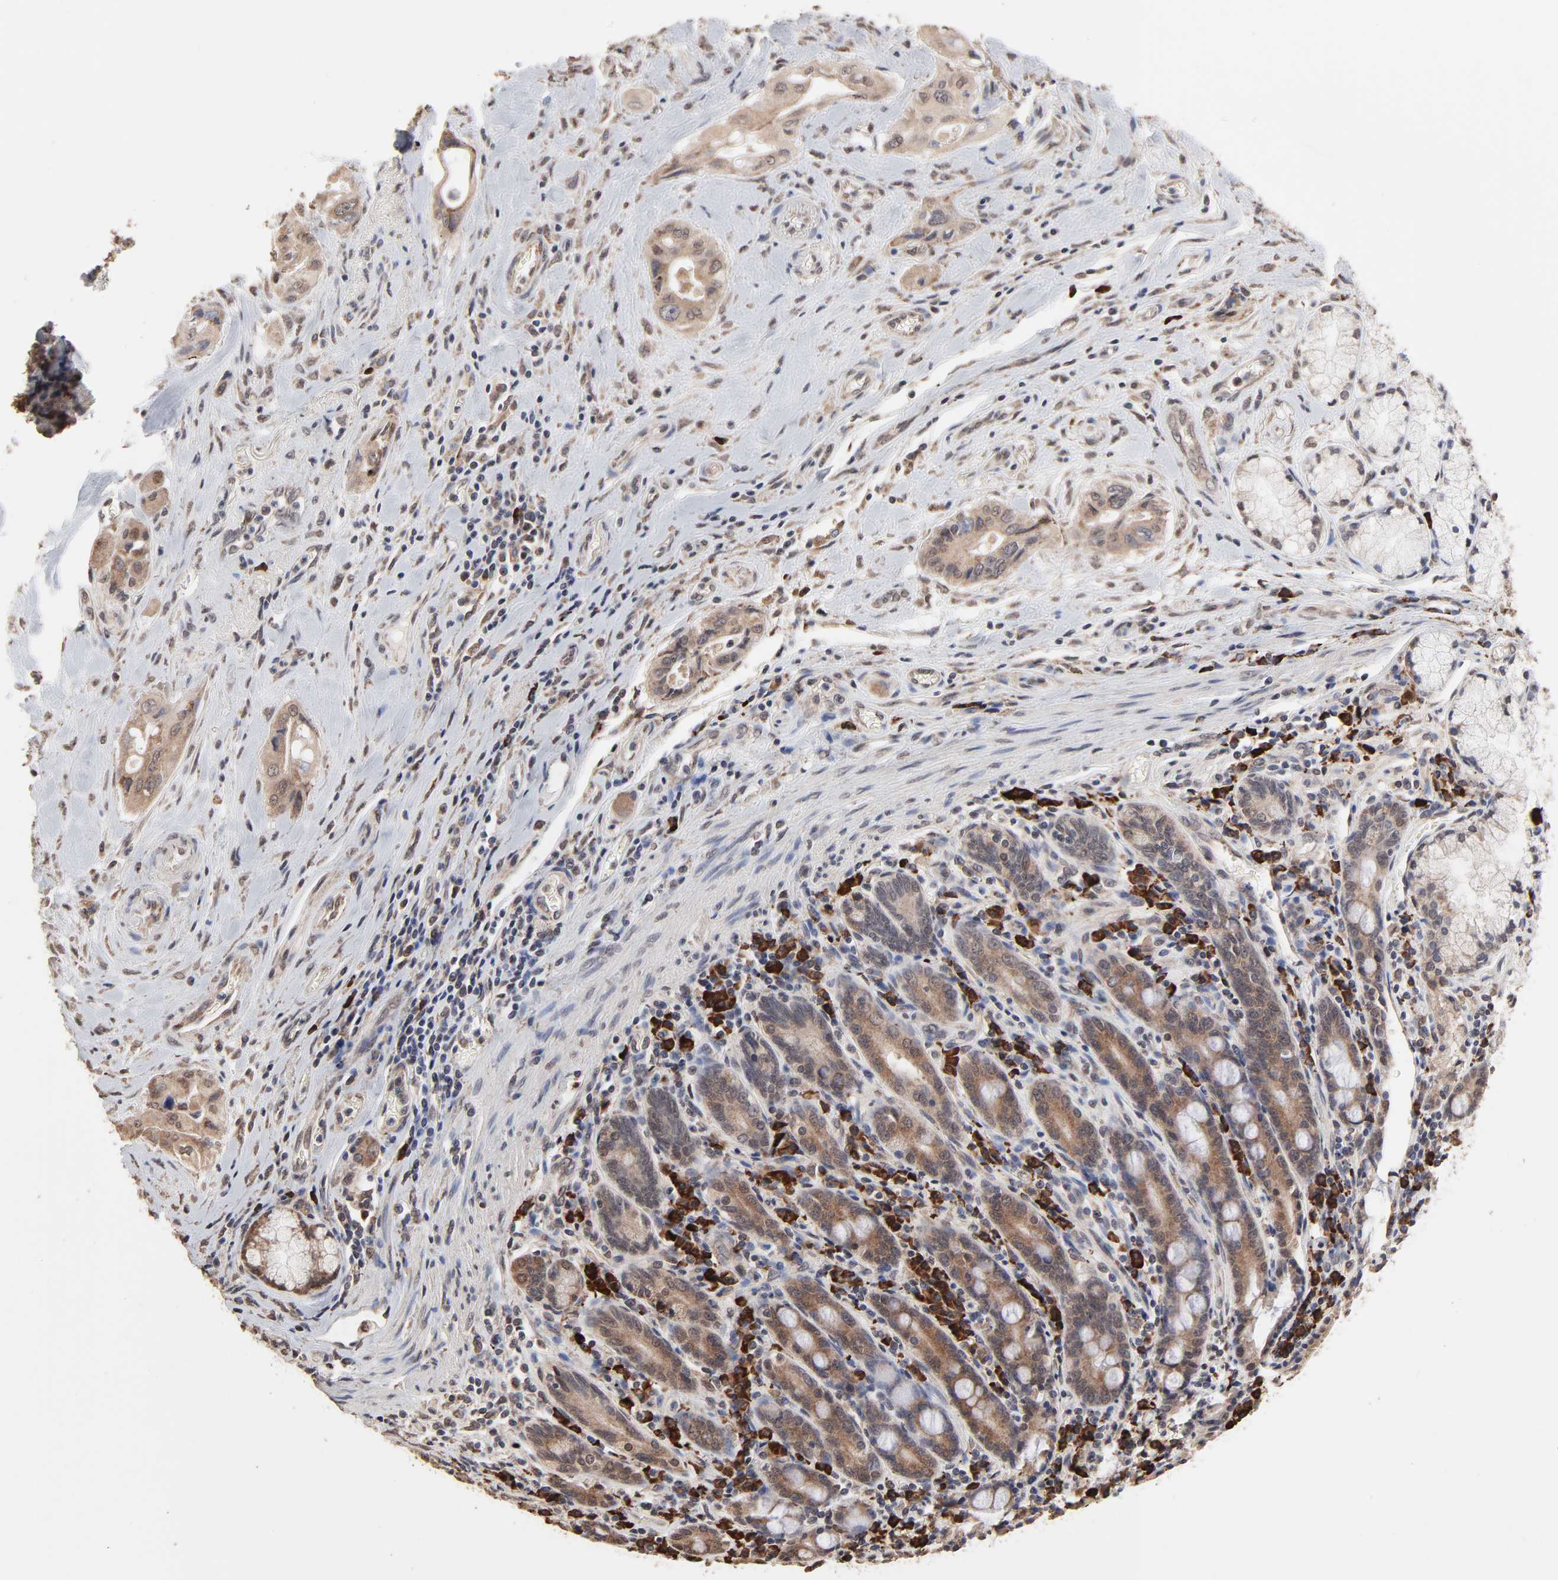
{"staining": {"intensity": "moderate", "quantity": ">75%", "location": "cytoplasmic/membranous"}, "tissue": "pancreatic cancer", "cell_type": "Tumor cells", "image_type": "cancer", "snomed": [{"axis": "morphology", "description": "Adenocarcinoma, NOS"}, {"axis": "topography", "description": "Pancreas"}], "caption": "This photomicrograph reveals immunohistochemistry staining of pancreatic cancer, with medium moderate cytoplasmic/membranous staining in approximately >75% of tumor cells.", "gene": "CHM", "patient": {"sex": "male", "age": 77}}